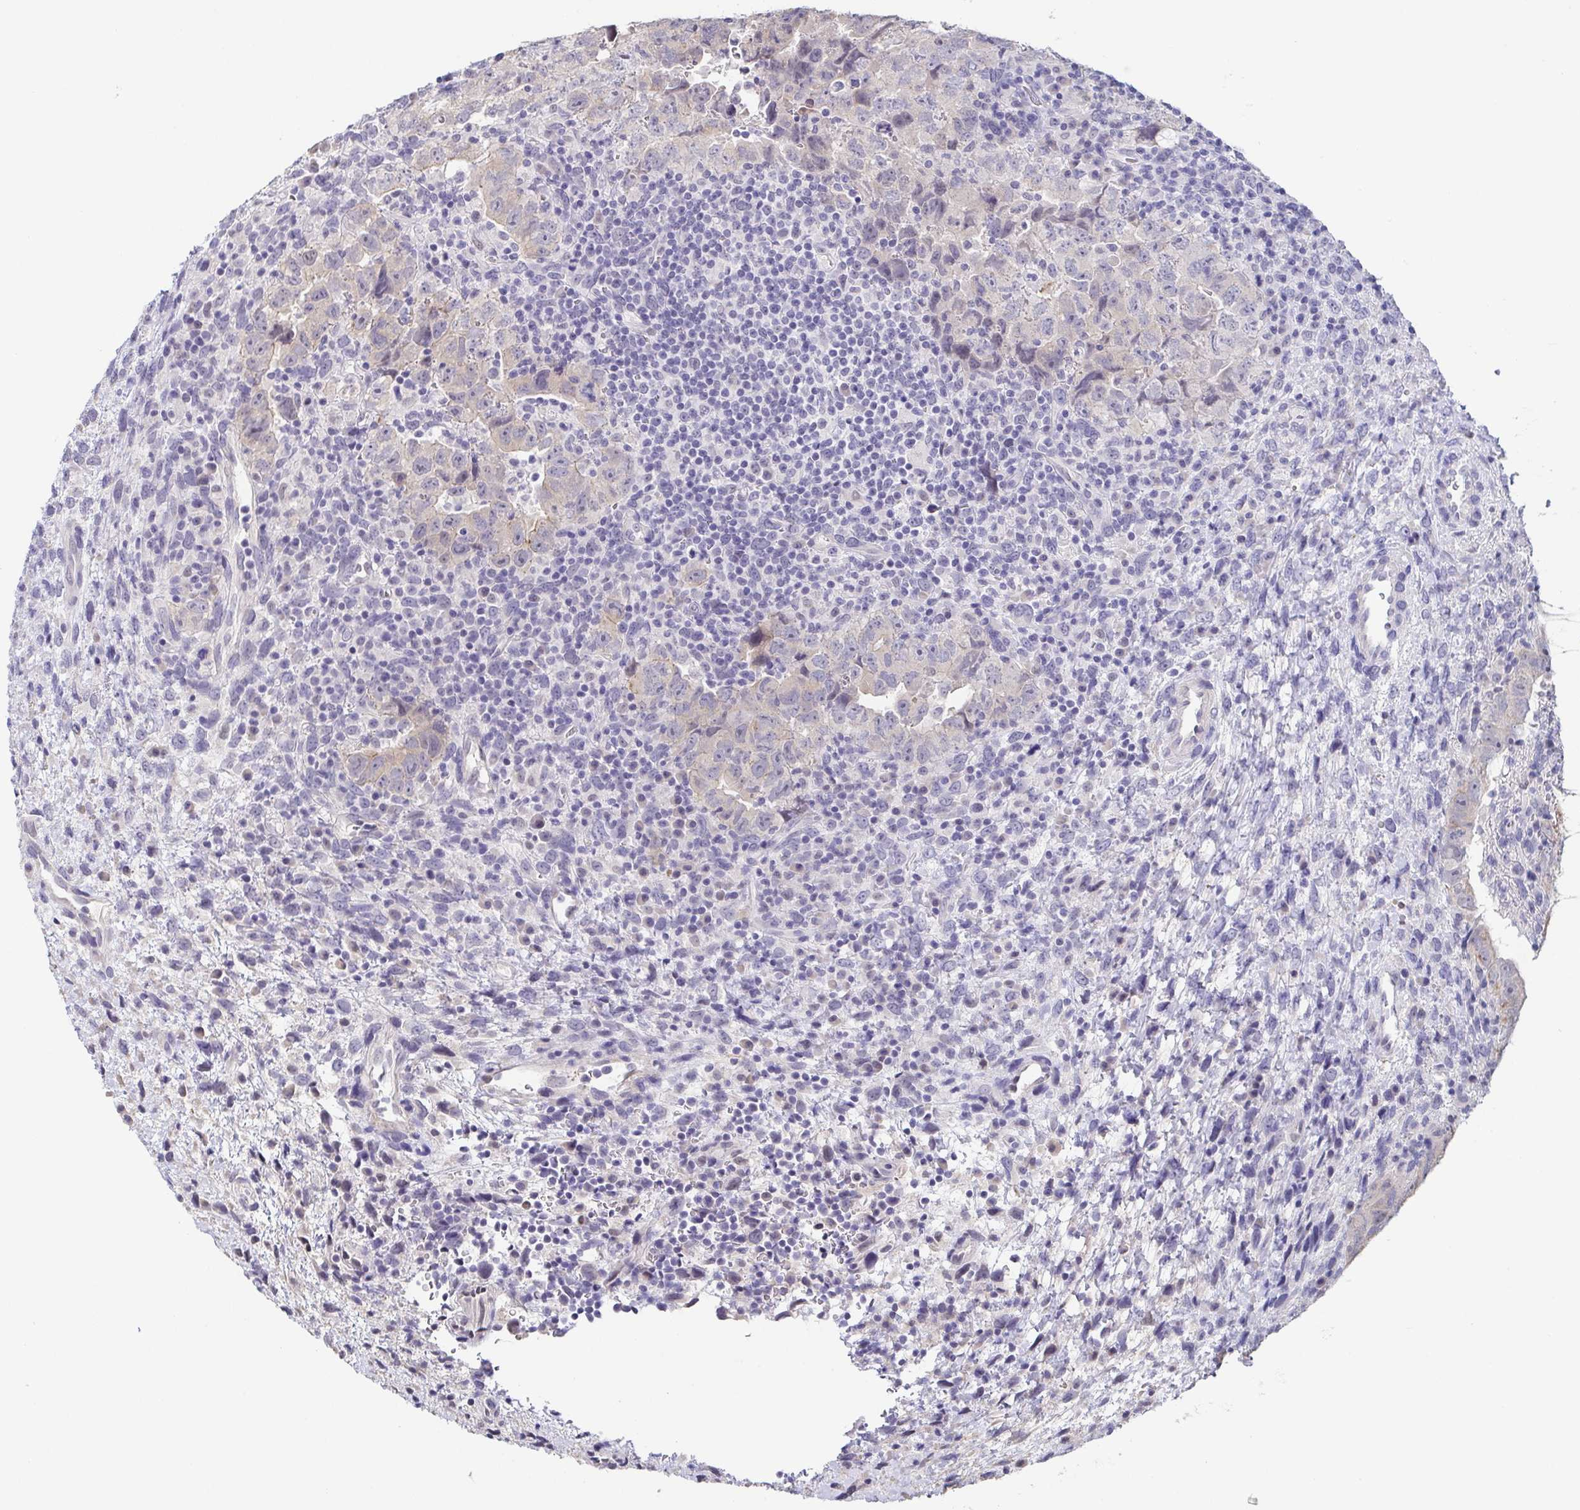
{"staining": {"intensity": "negative", "quantity": "none", "location": "none"}, "tissue": "testis cancer", "cell_type": "Tumor cells", "image_type": "cancer", "snomed": [{"axis": "morphology", "description": "Carcinoma, Embryonal, NOS"}, {"axis": "topography", "description": "Testis"}], "caption": "Immunohistochemistry (IHC) of testis cancer displays no expression in tumor cells.", "gene": "NEFH", "patient": {"sex": "male", "age": 24}}